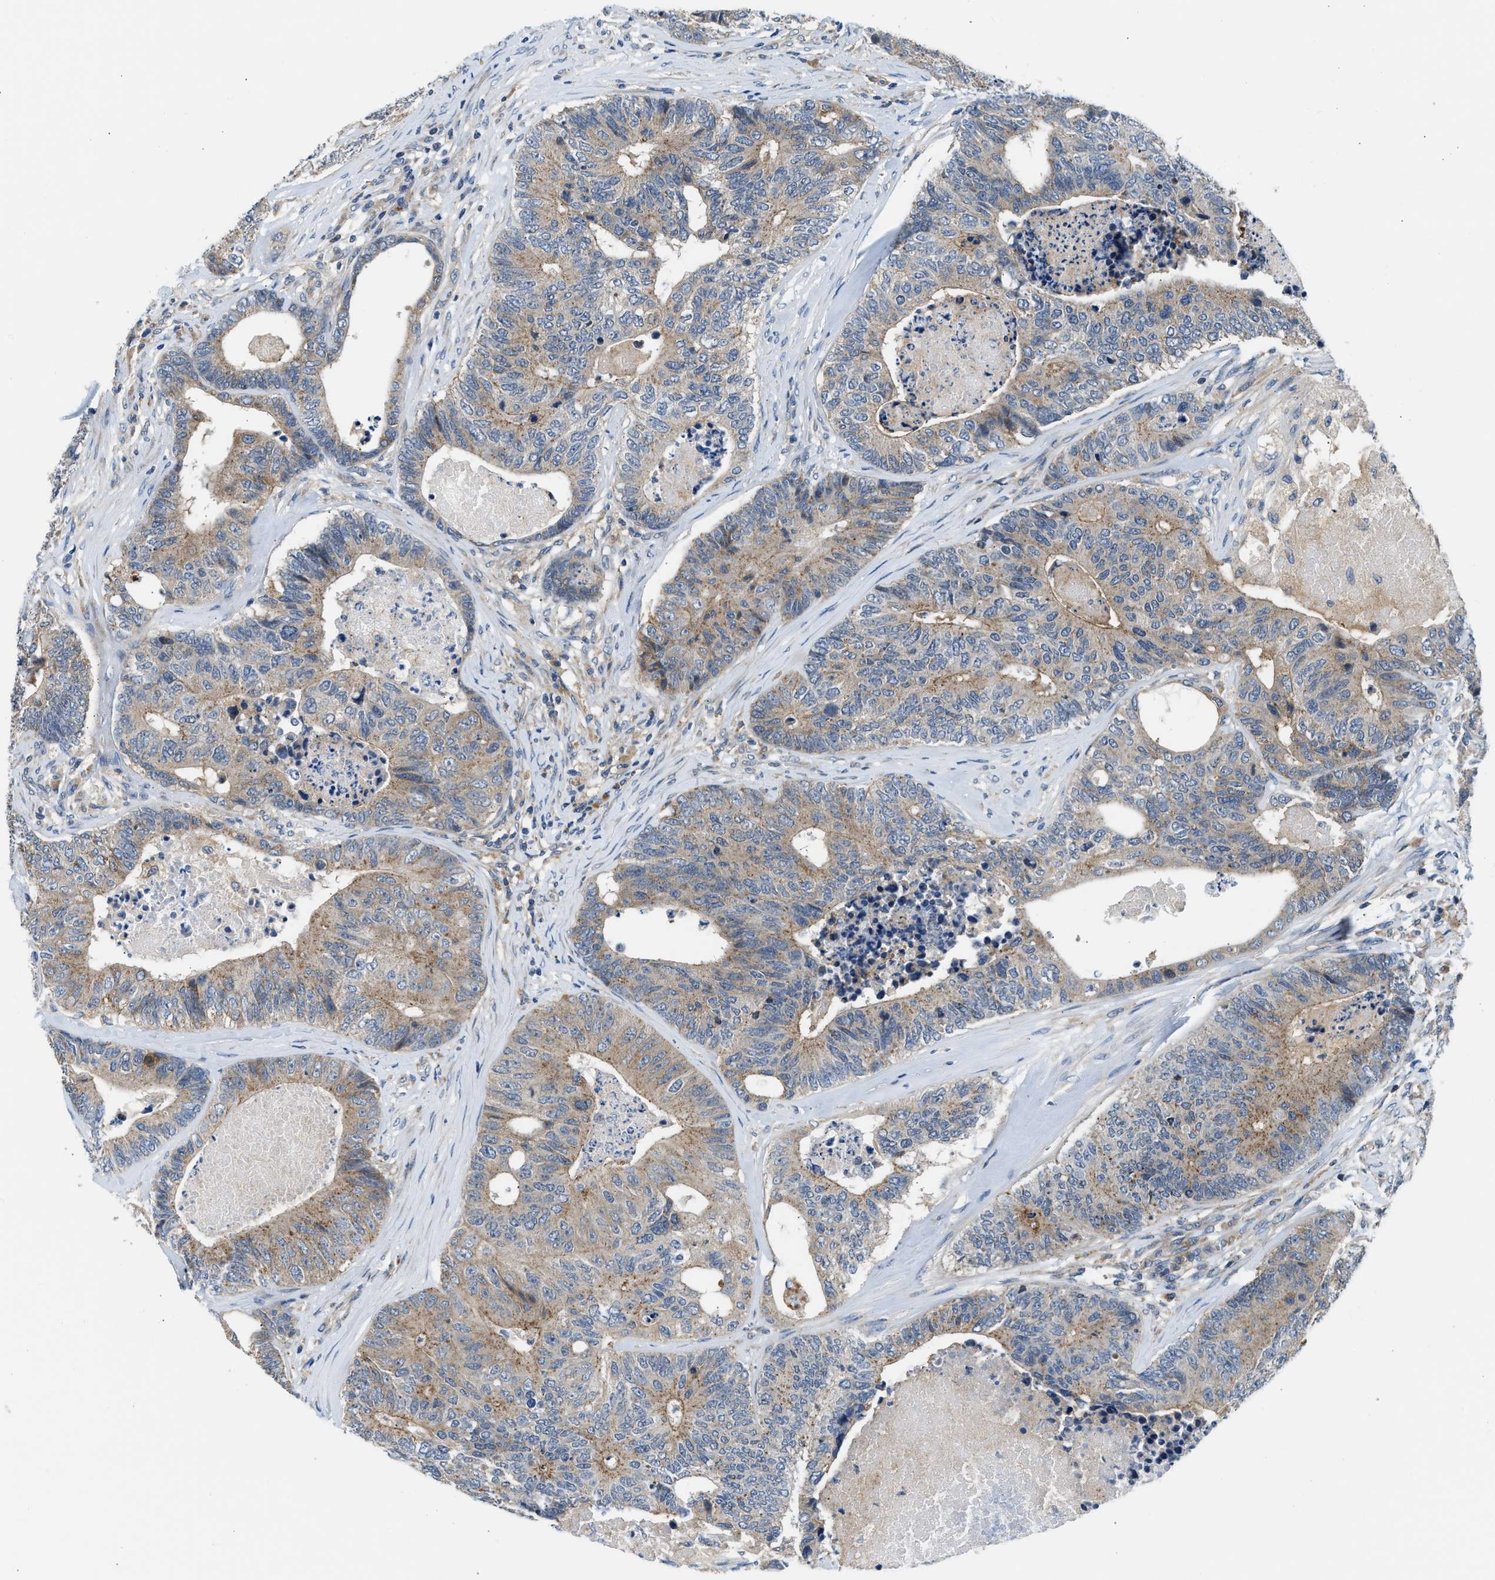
{"staining": {"intensity": "moderate", "quantity": ">75%", "location": "cytoplasmic/membranous"}, "tissue": "colorectal cancer", "cell_type": "Tumor cells", "image_type": "cancer", "snomed": [{"axis": "morphology", "description": "Adenocarcinoma, NOS"}, {"axis": "topography", "description": "Colon"}], "caption": "This is a histology image of immunohistochemistry (IHC) staining of colorectal cancer, which shows moderate staining in the cytoplasmic/membranous of tumor cells.", "gene": "LPIN2", "patient": {"sex": "female", "age": 67}}